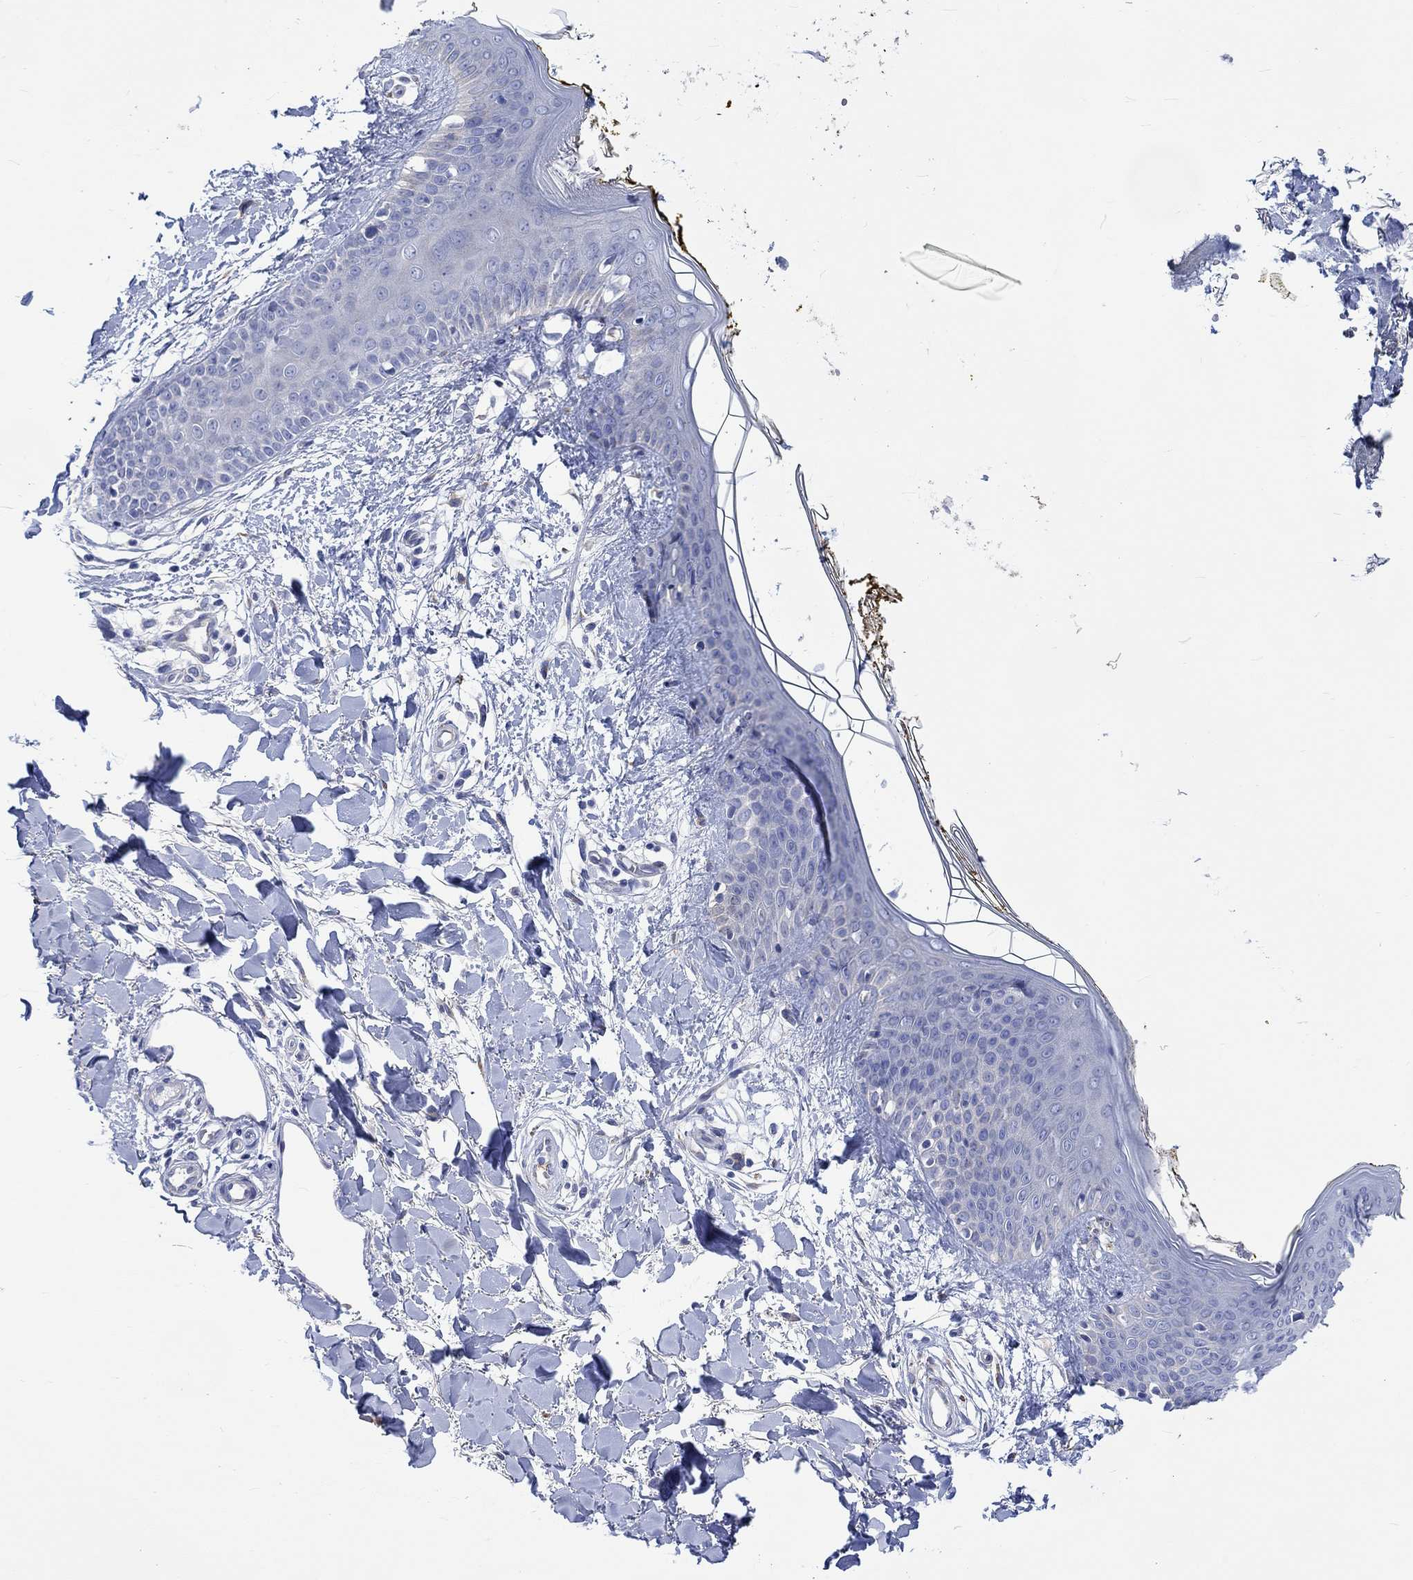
{"staining": {"intensity": "negative", "quantity": "none", "location": "none"}, "tissue": "skin", "cell_type": "Fibroblasts", "image_type": "normal", "snomed": [{"axis": "morphology", "description": "Normal tissue, NOS"}, {"axis": "topography", "description": "Skin"}], "caption": "This histopathology image is of unremarkable skin stained with immunohistochemistry to label a protein in brown with the nuclei are counter-stained blue. There is no expression in fibroblasts. (DAB immunohistochemistry (IHC) with hematoxylin counter stain).", "gene": "TGM2", "patient": {"sex": "female", "age": 34}}